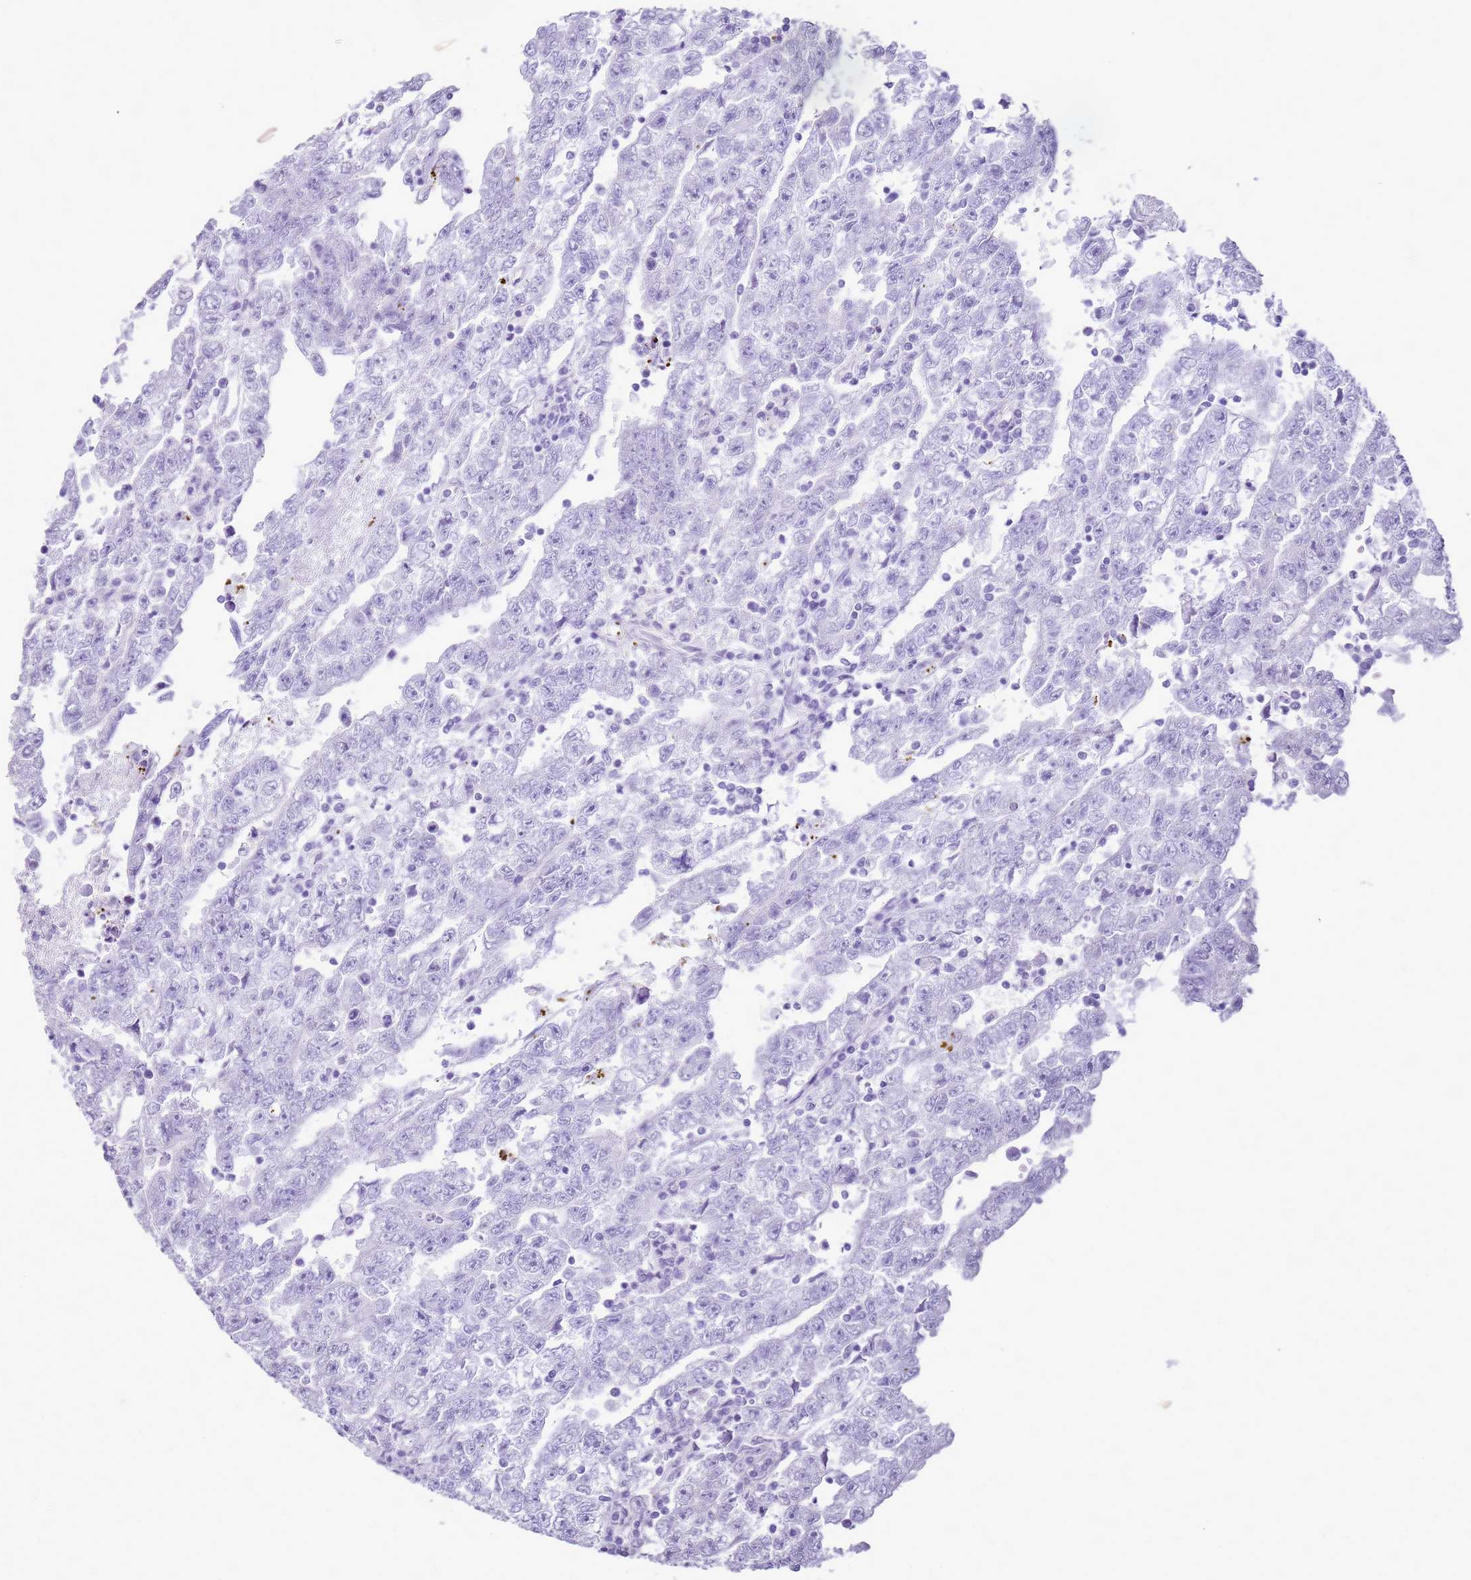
{"staining": {"intensity": "negative", "quantity": "none", "location": "none"}, "tissue": "testis cancer", "cell_type": "Tumor cells", "image_type": "cancer", "snomed": [{"axis": "morphology", "description": "Carcinoma, Embryonal, NOS"}, {"axis": "topography", "description": "Testis"}], "caption": "Testis cancer (embryonal carcinoma) was stained to show a protein in brown. There is no significant positivity in tumor cells.", "gene": "SULT1E1", "patient": {"sex": "male", "age": 25}}